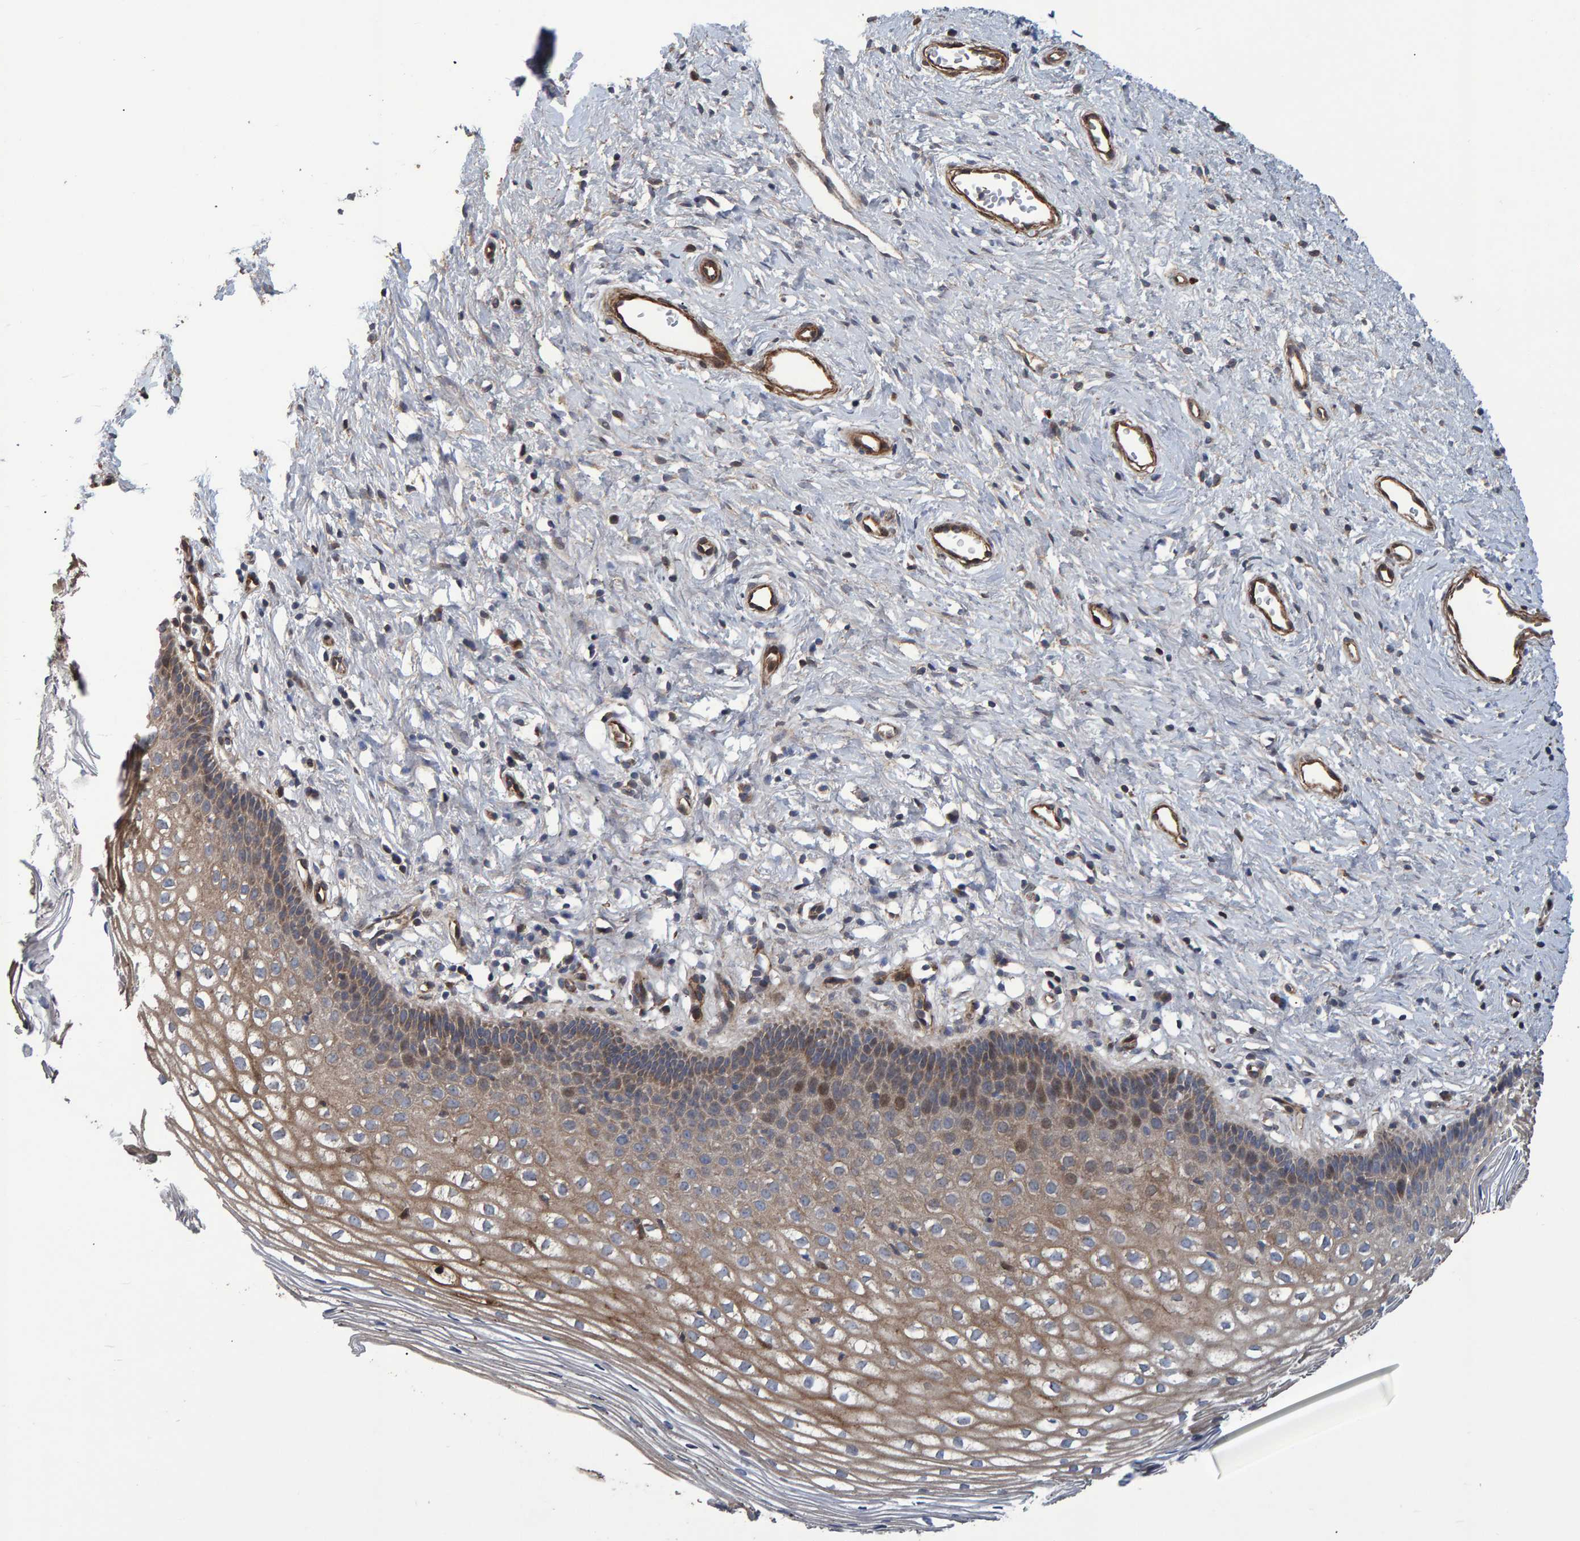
{"staining": {"intensity": "moderate", "quantity": "25%-75%", "location": "cytoplasmic/membranous"}, "tissue": "cervix", "cell_type": "Glandular cells", "image_type": "normal", "snomed": [{"axis": "morphology", "description": "Normal tissue, NOS"}, {"axis": "topography", "description": "Cervix"}], "caption": "Immunohistochemistry (IHC) of normal cervix demonstrates medium levels of moderate cytoplasmic/membranous expression in about 25%-75% of glandular cells. (DAB (3,3'-diaminobenzidine) IHC with brightfield microscopy, high magnification).", "gene": "SLIT2", "patient": {"sex": "female", "age": 27}}